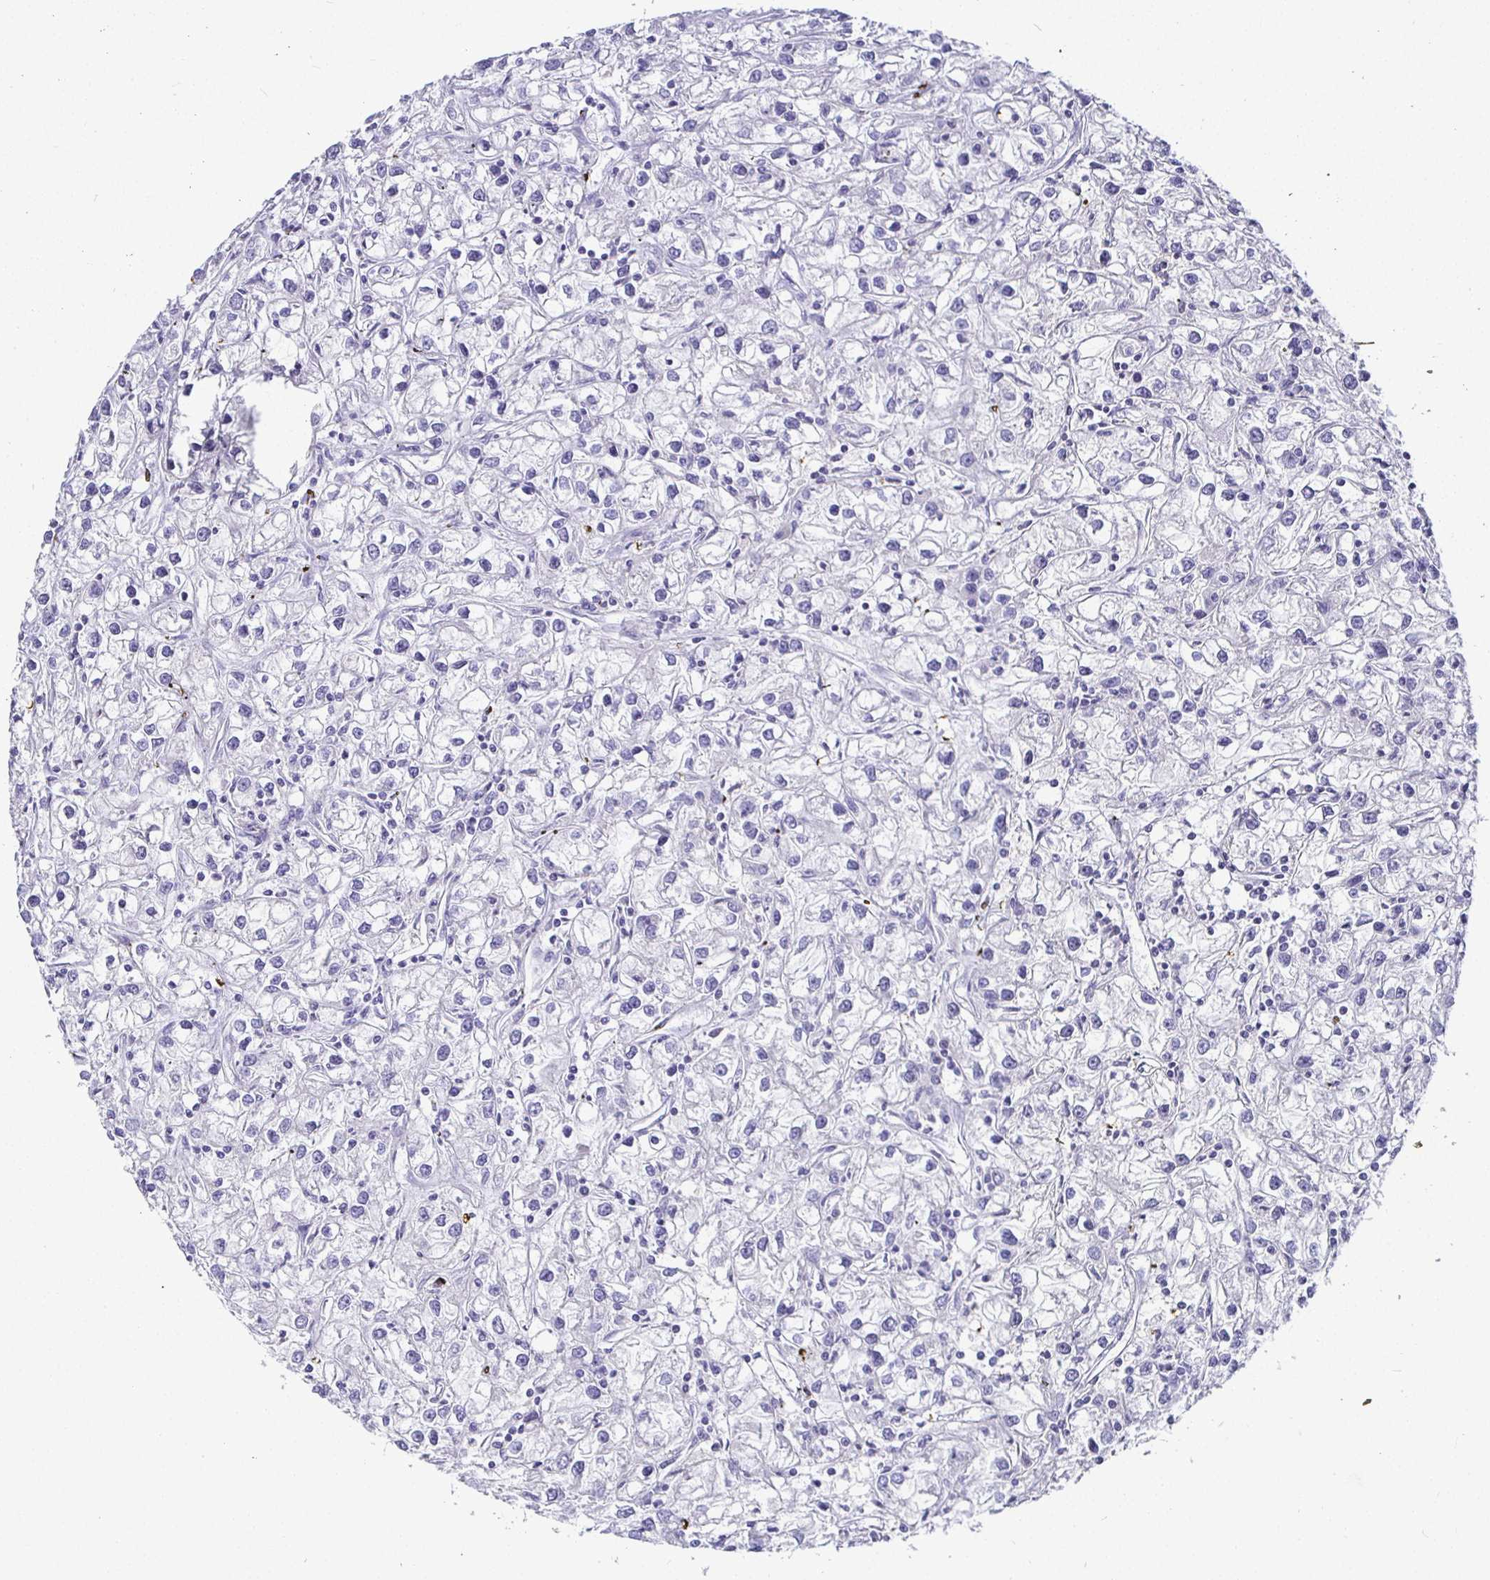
{"staining": {"intensity": "negative", "quantity": "none", "location": "none"}, "tissue": "renal cancer", "cell_type": "Tumor cells", "image_type": "cancer", "snomed": [{"axis": "morphology", "description": "Adenocarcinoma, NOS"}, {"axis": "topography", "description": "Kidney"}], "caption": "Micrograph shows no protein staining in tumor cells of adenocarcinoma (renal) tissue.", "gene": "SIRPA", "patient": {"sex": "female", "age": 59}}